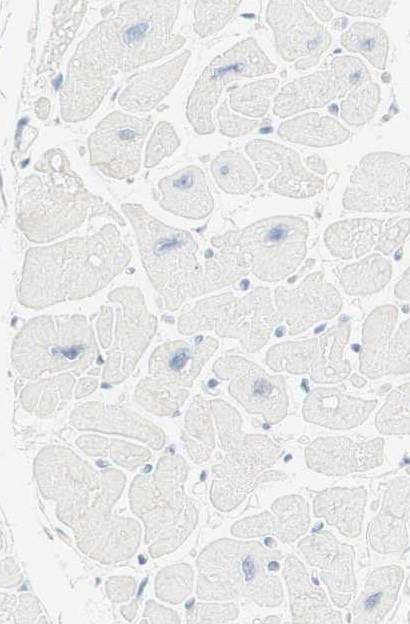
{"staining": {"intensity": "negative", "quantity": "none", "location": "none"}, "tissue": "heart muscle", "cell_type": "Cardiomyocytes", "image_type": "normal", "snomed": [{"axis": "morphology", "description": "Normal tissue, NOS"}, {"axis": "topography", "description": "Heart"}], "caption": "Immunohistochemical staining of benign heart muscle exhibits no significant positivity in cardiomyocytes.", "gene": "MDK", "patient": {"sex": "female", "age": 54}}